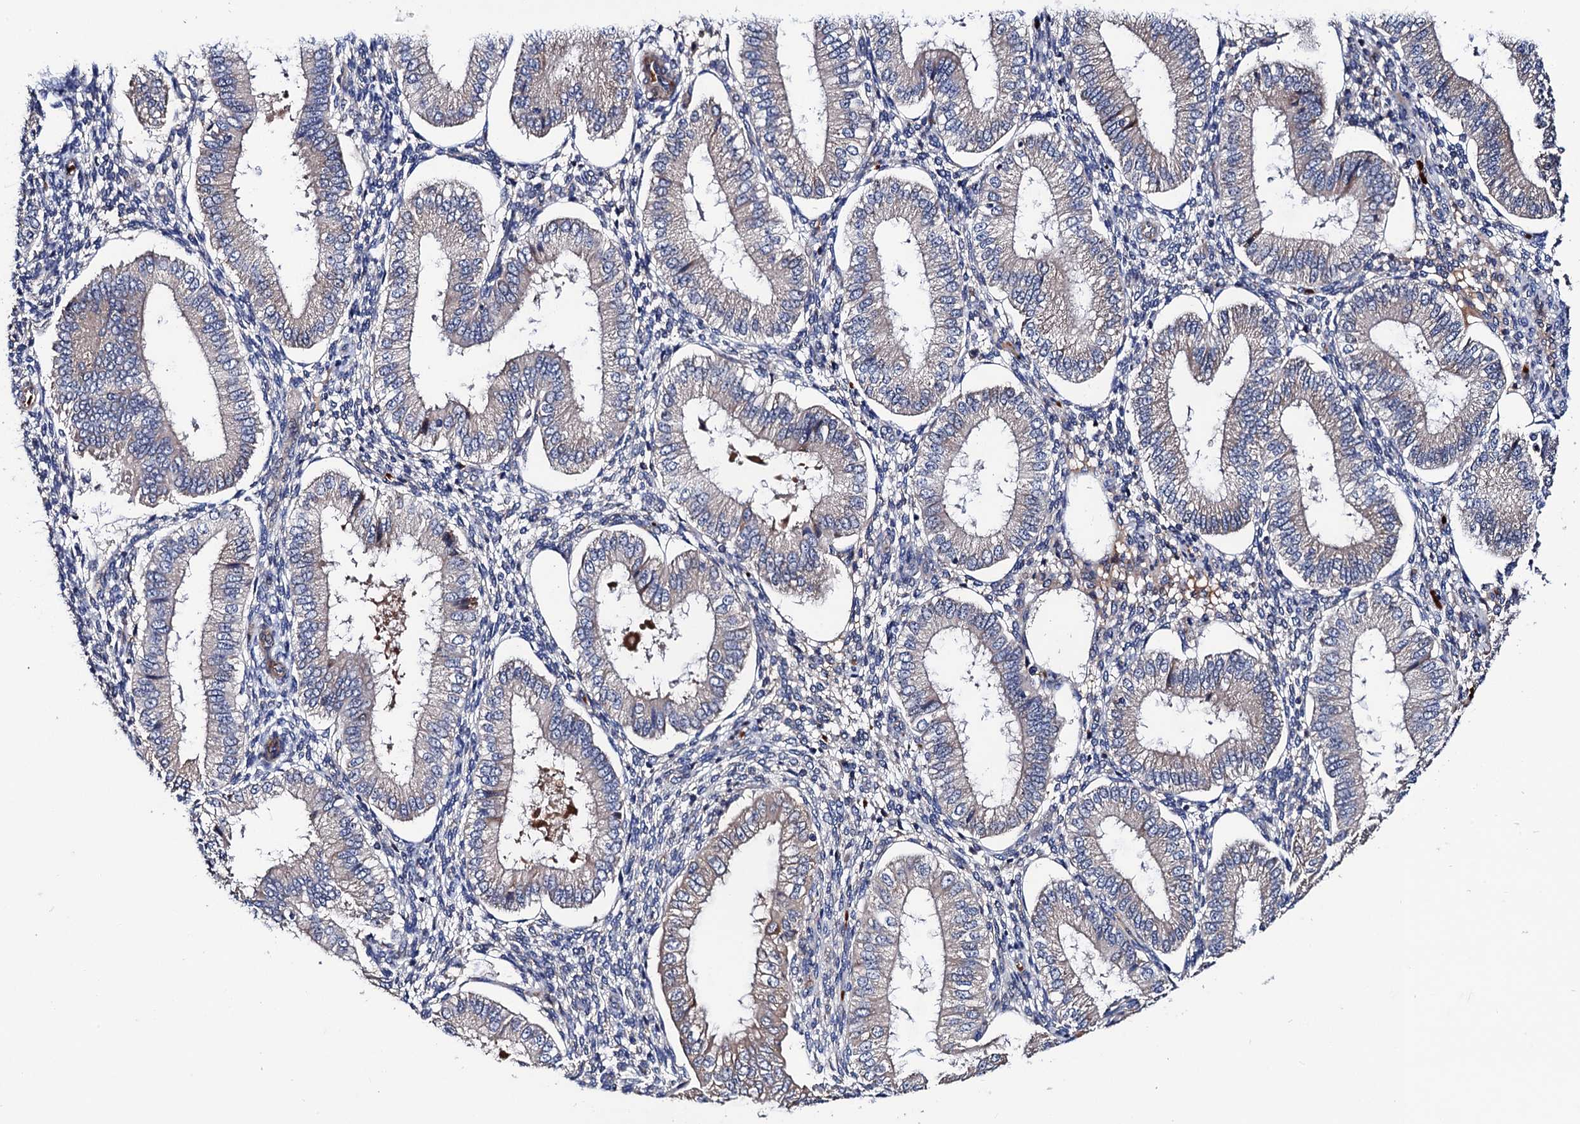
{"staining": {"intensity": "negative", "quantity": "none", "location": "none"}, "tissue": "endometrium", "cell_type": "Cells in endometrial stroma", "image_type": "normal", "snomed": [{"axis": "morphology", "description": "Normal tissue, NOS"}, {"axis": "topography", "description": "Endometrium"}], "caption": "Human endometrium stained for a protein using immunohistochemistry reveals no expression in cells in endometrial stroma.", "gene": "TRMT112", "patient": {"sex": "female", "age": 39}}